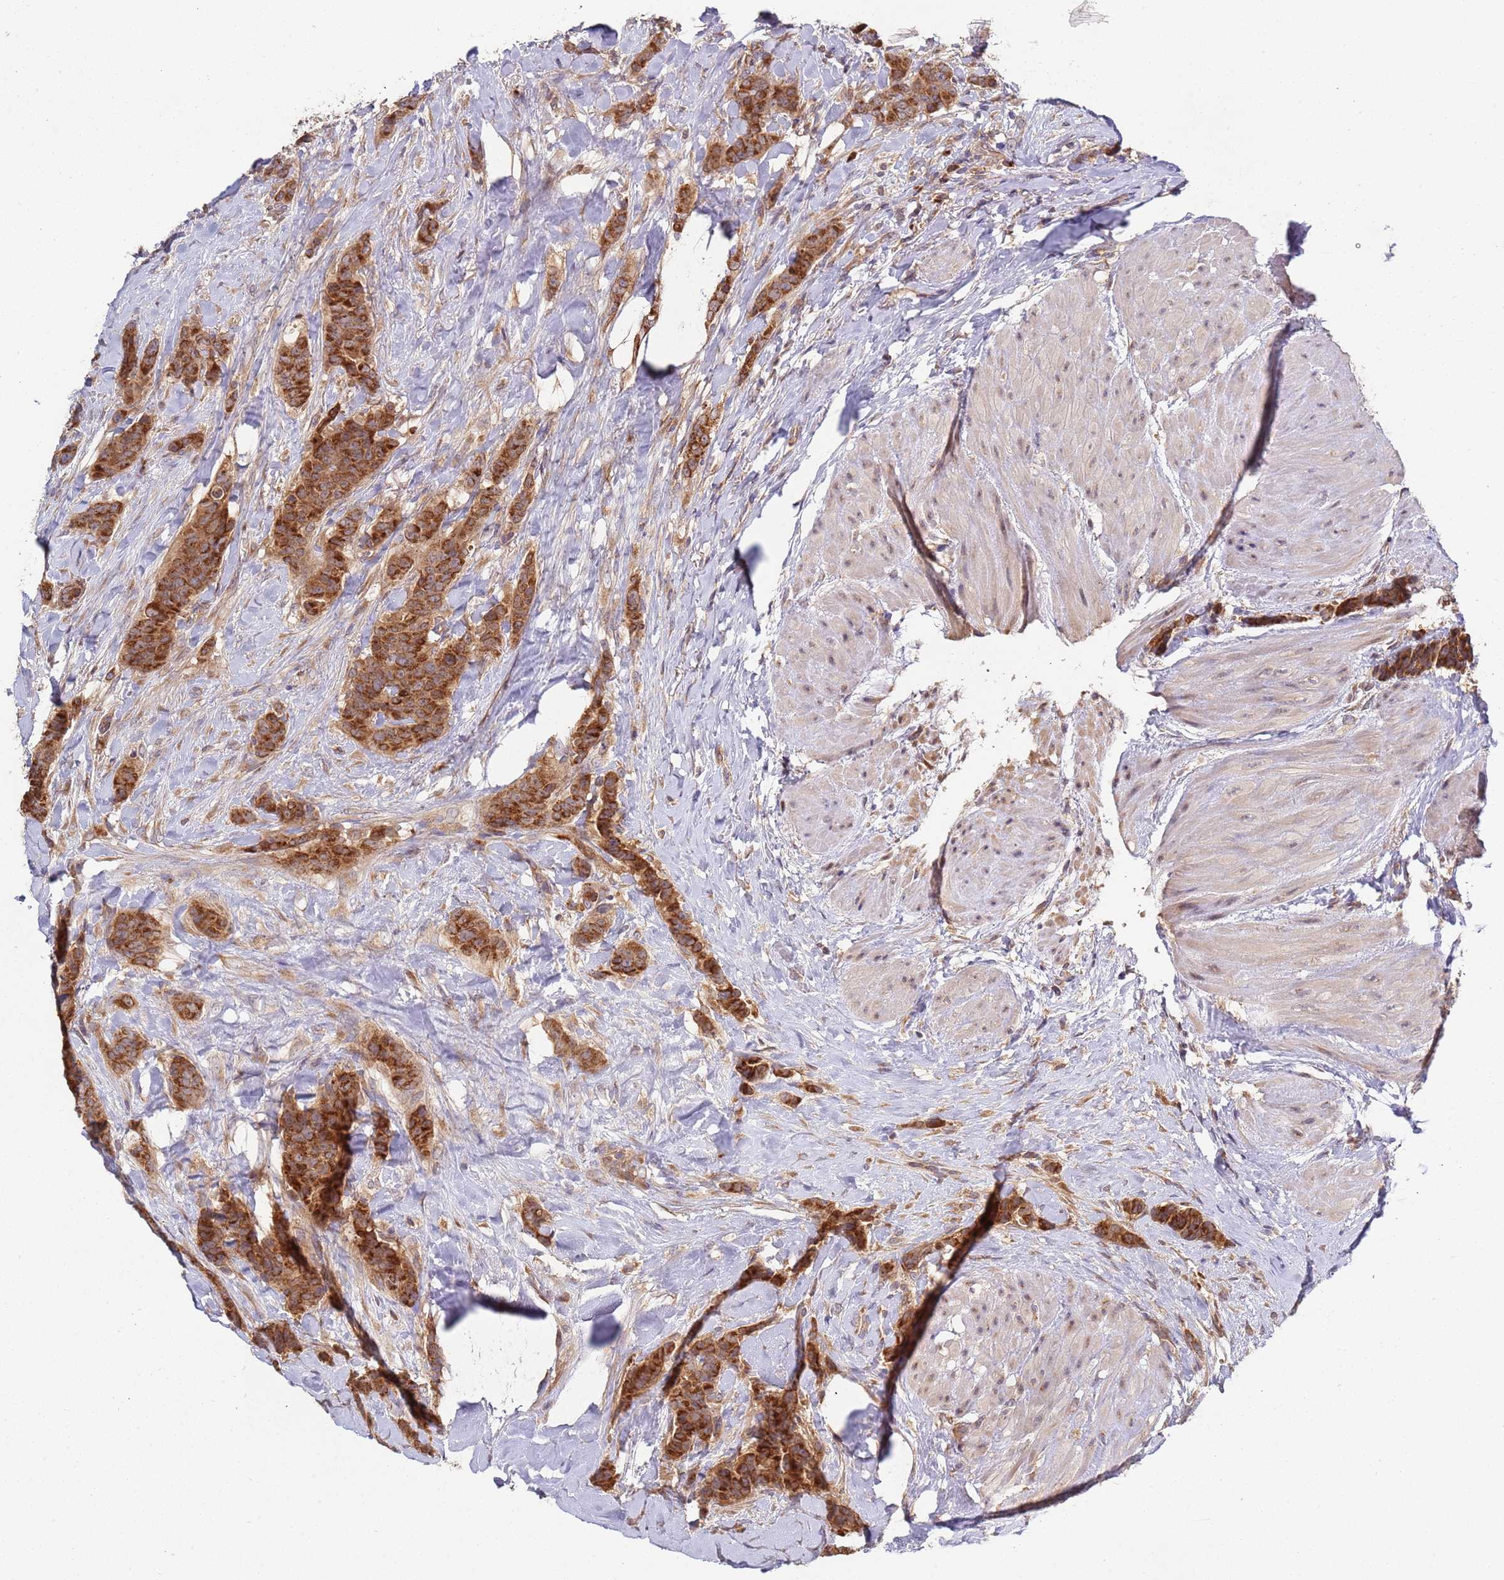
{"staining": {"intensity": "strong", "quantity": ">75%", "location": "cytoplasmic/membranous"}, "tissue": "breast cancer", "cell_type": "Tumor cells", "image_type": "cancer", "snomed": [{"axis": "morphology", "description": "Duct carcinoma"}, {"axis": "topography", "description": "Breast"}], "caption": "Immunohistochemistry of human invasive ductal carcinoma (breast) shows high levels of strong cytoplasmic/membranous staining in approximately >75% of tumor cells.", "gene": "OR5A2", "patient": {"sex": "female", "age": 40}}